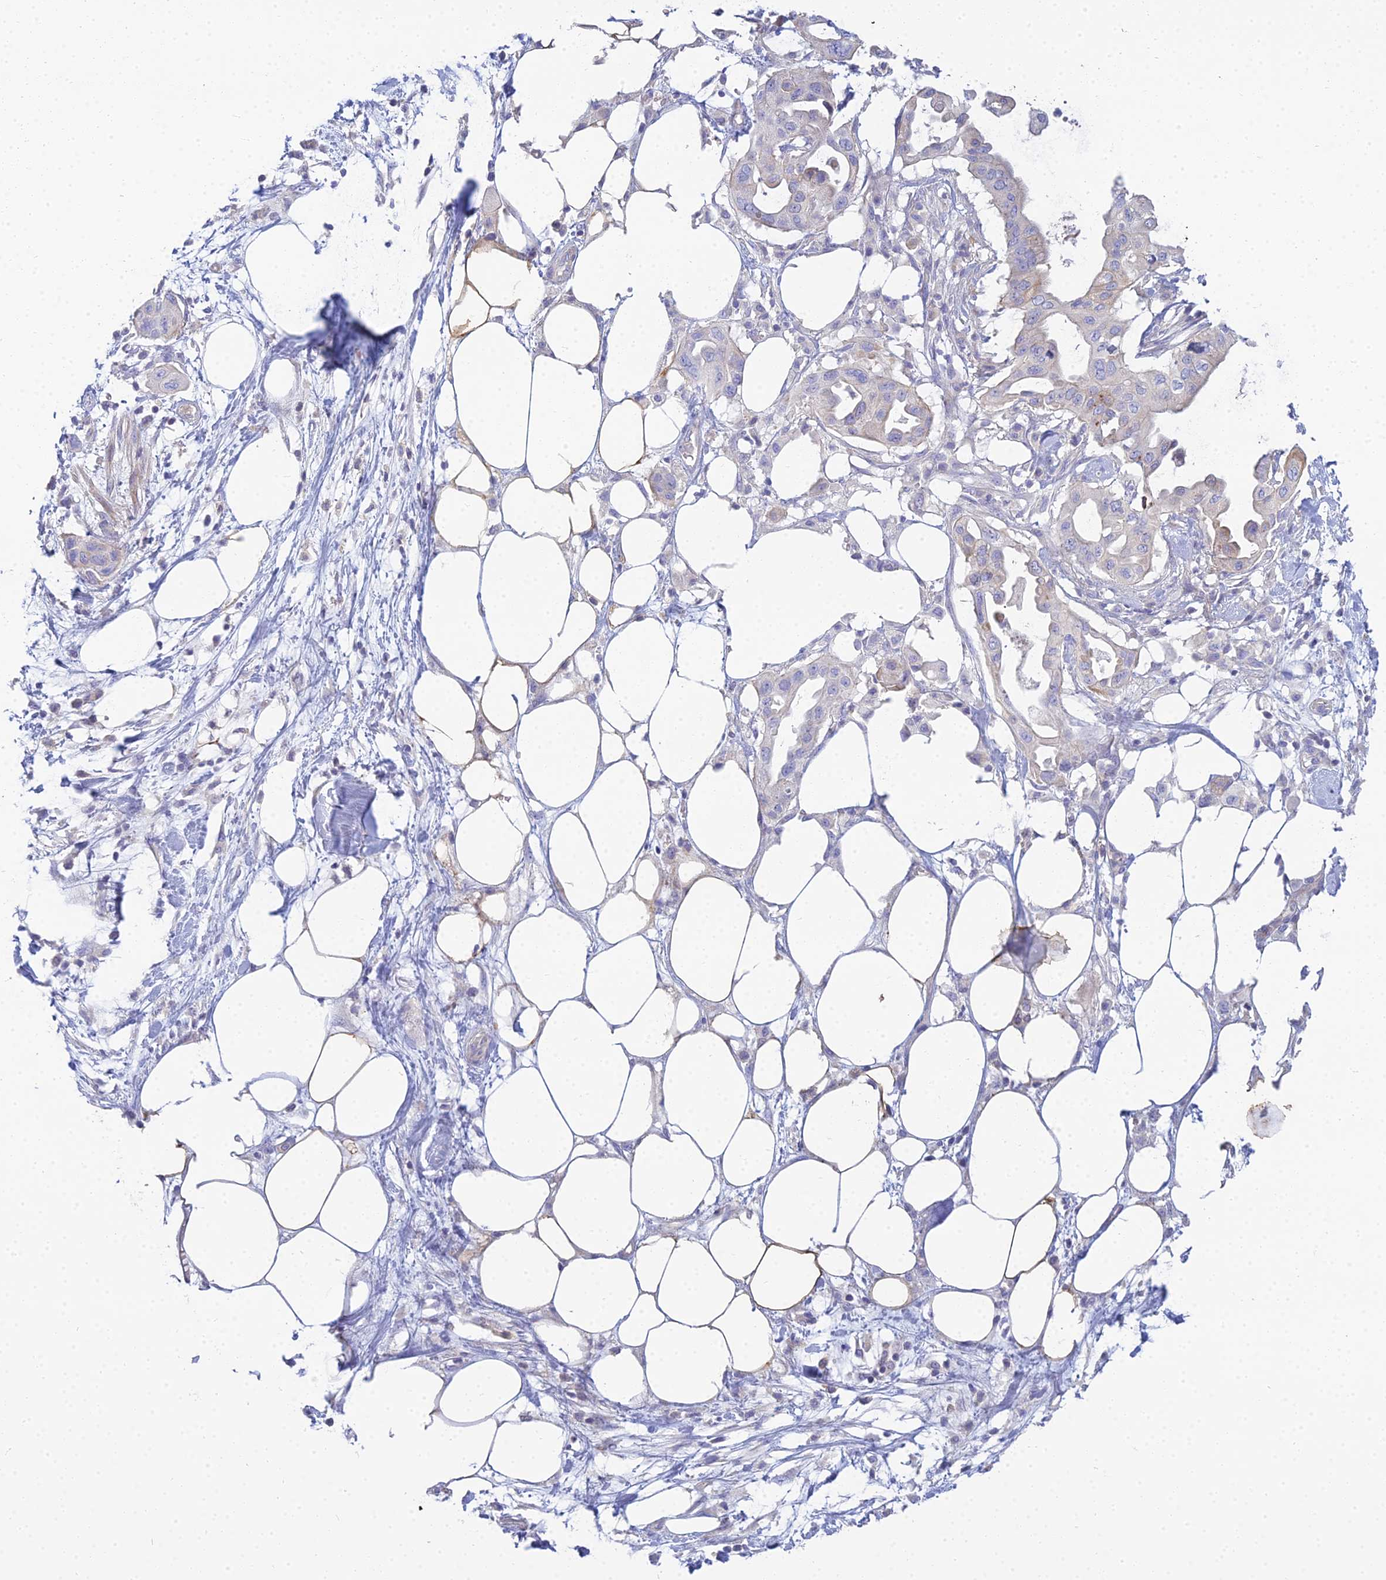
{"staining": {"intensity": "negative", "quantity": "none", "location": "none"}, "tissue": "pancreatic cancer", "cell_type": "Tumor cells", "image_type": "cancer", "snomed": [{"axis": "morphology", "description": "Adenocarcinoma, NOS"}, {"axis": "topography", "description": "Pancreas"}], "caption": "This image is of pancreatic adenocarcinoma stained with immunohistochemistry (IHC) to label a protein in brown with the nuclei are counter-stained blue. There is no staining in tumor cells.", "gene": "SMIM24", "patient": {"sex": "male", "age": 68}}